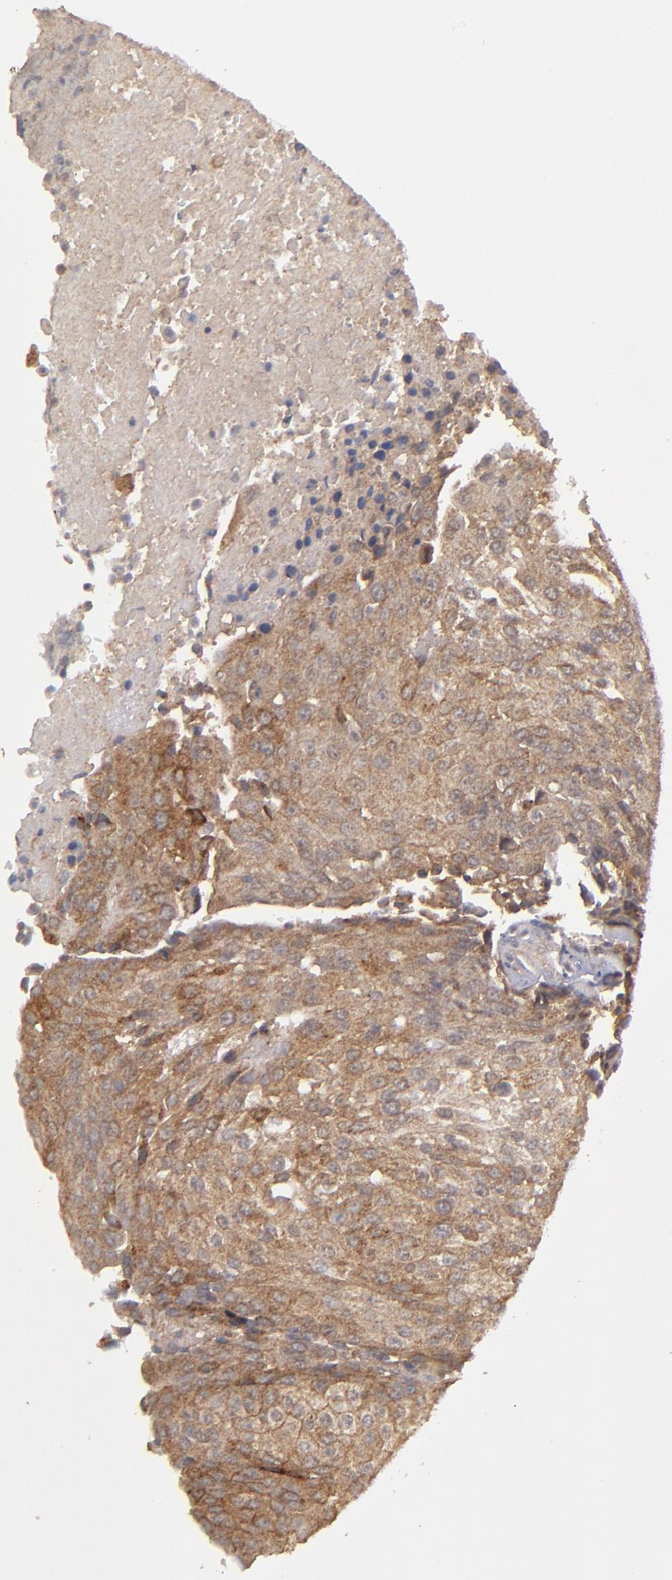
{"staining": {"intensity": "moderate", "quantity": ">75%", "location": "cytoplasmic/membranous"}, "tissue": "urothelial cancer", "cell_type": "Tumor cells", "image_type": "cancer", "snomed": [{"axis": "morphology", "description": "Urothelial carcinoma, High grade"}, {"axis": "topography", "description": "Urinary bladder"}], "caption": "Immunohistochemistry (IHC) photomicrograph of human urothelial cancer stained for a protein (brown), which demonstrates medium levels of moderate cytoplasmic/membranous expression in approximately >75% of tumor cells.", "gene": "FAT1", "patient": {"sex": "female", "age": 85}}